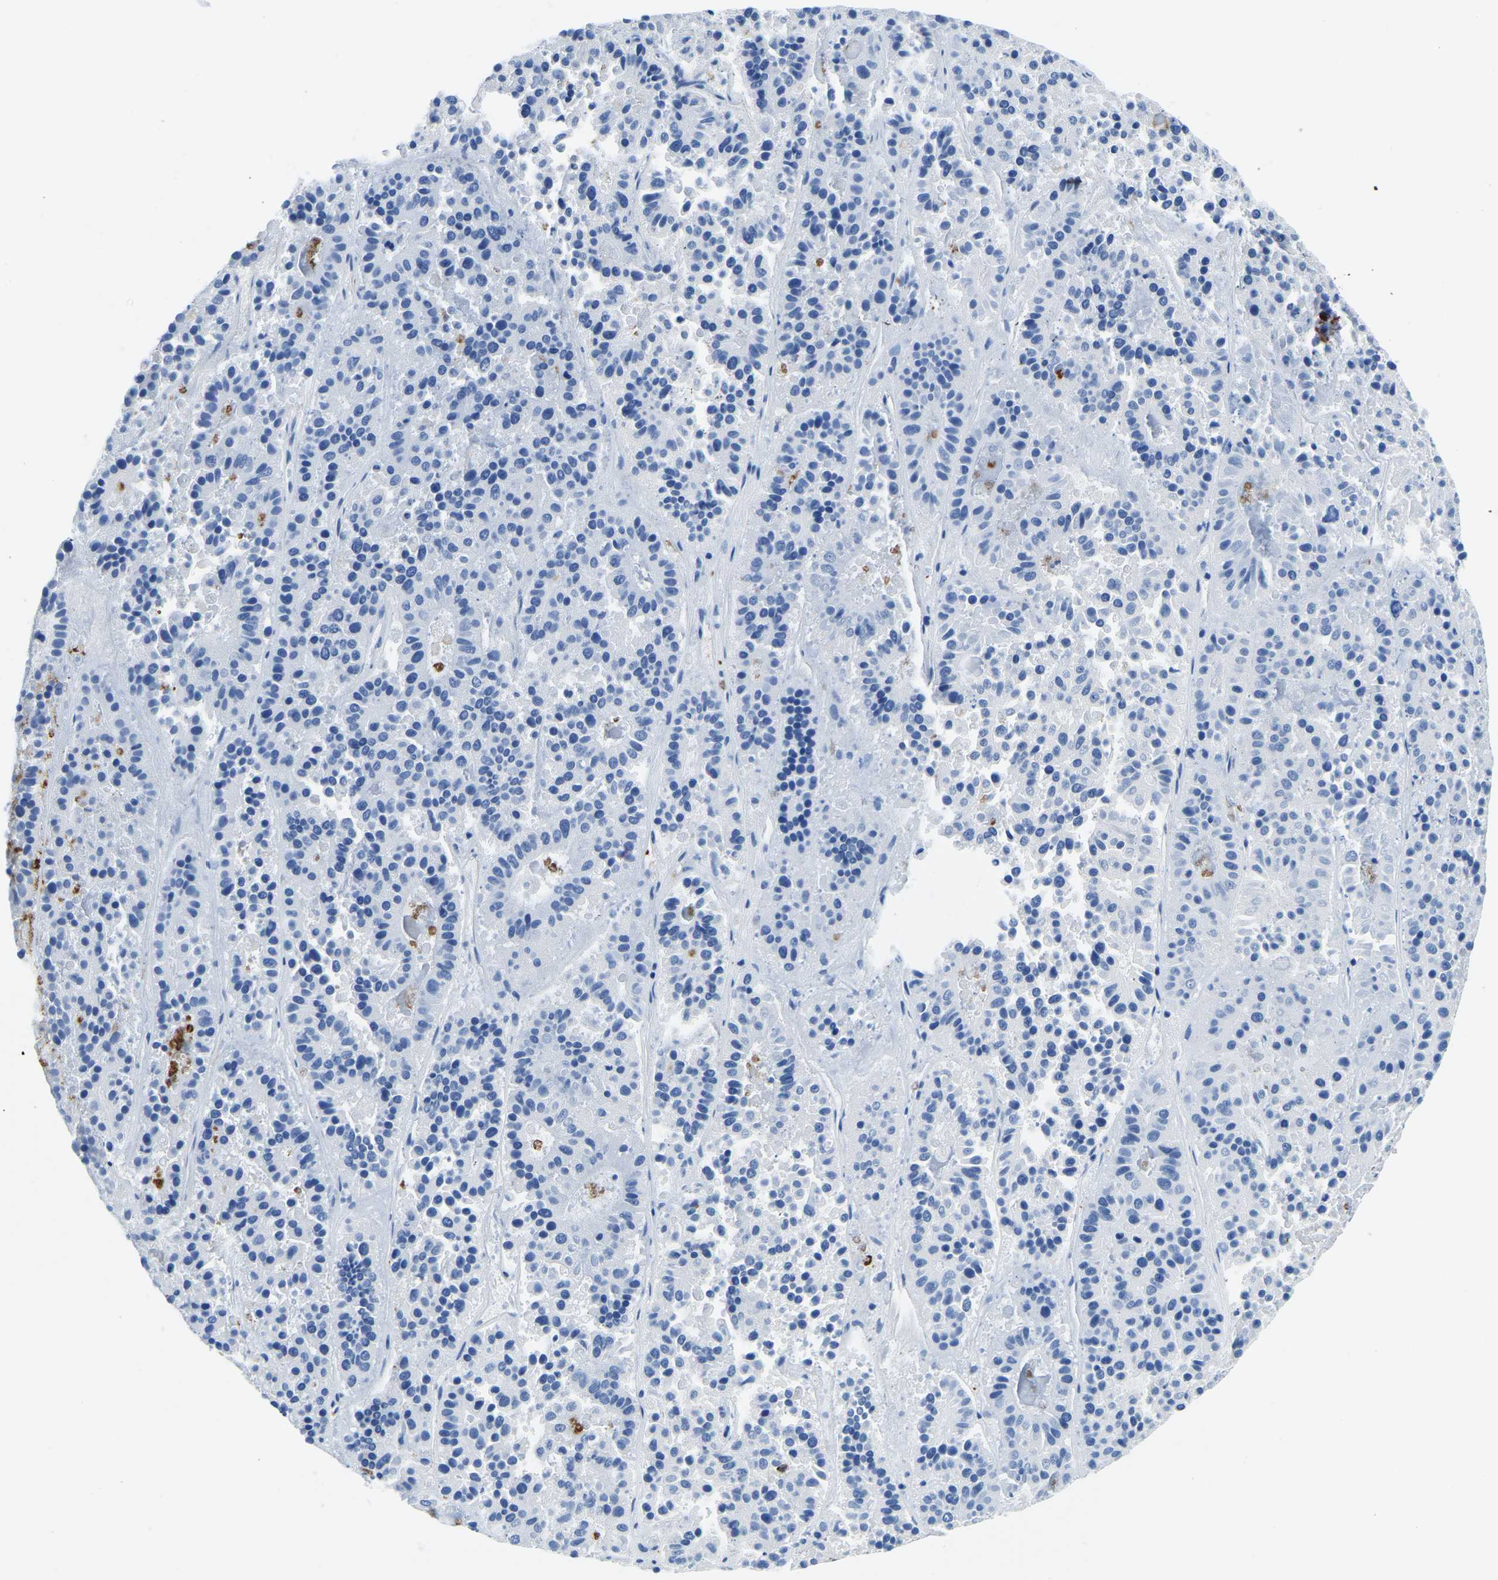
{"staining": {"intensity": "negative", "quantity": "none", "location": "none"}, "tissue": "pancreatic cancer", "cell_type": "Tumor cells", "image_type": "cancer", "snomed": [{"axis": "morphology", "description": "Adenocarcinoma, NOS"}, {"axis": "topography", "description": "Pancreas"}], "caption": "Immunohistochemical staining of human pancreatic cancer (adenocarcinoma) shows no significant expression in tumor cells.", "gene": "MS4A3", "patient": {"sex": "male", "age": 50}}